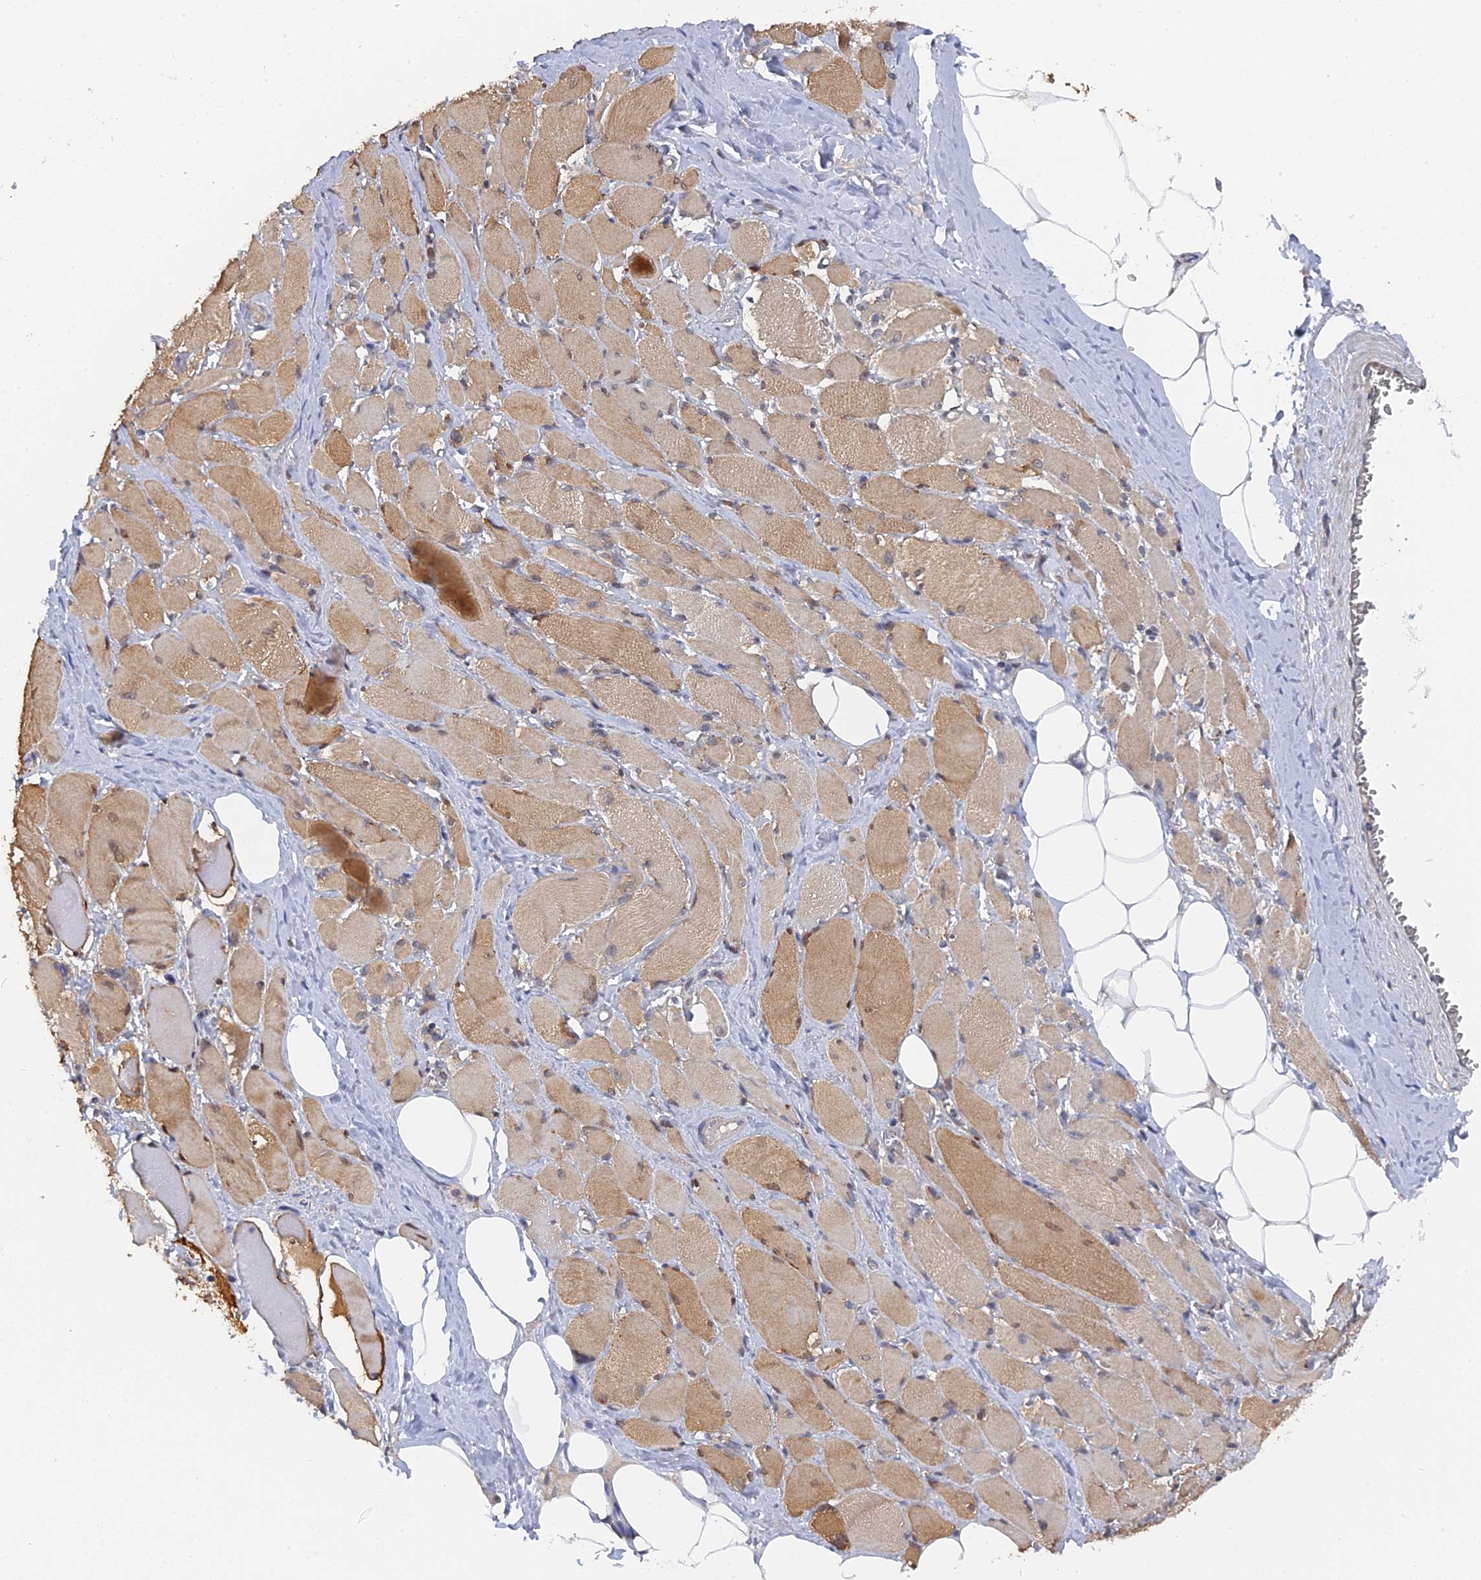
{"staining": {"intensity": "moderate", "quantity": "25%-75%", "location": "cytoplasmic/membranous,nuclear"}, "tissue": "skeletal muscle", "cell_type": "Myocytes", "image_type": "normal", "snomed": [{"axis": "morphology", "description": "Normal tissue, NOS"}, {"axis": "morphology", "description": "Basal cell carcinoma"}, {"axis": "topography", "description": "Skeletal muscle"}], "caption": "This histopathology image shows IHC staining of benign human skeletal muscle, with medium moderate cytoplasmic/membranous,nuclear positivity in about 25%-75% of myocytes.", "gene": "MIGA2", "patient": {"sex": "female", "age": 64}}